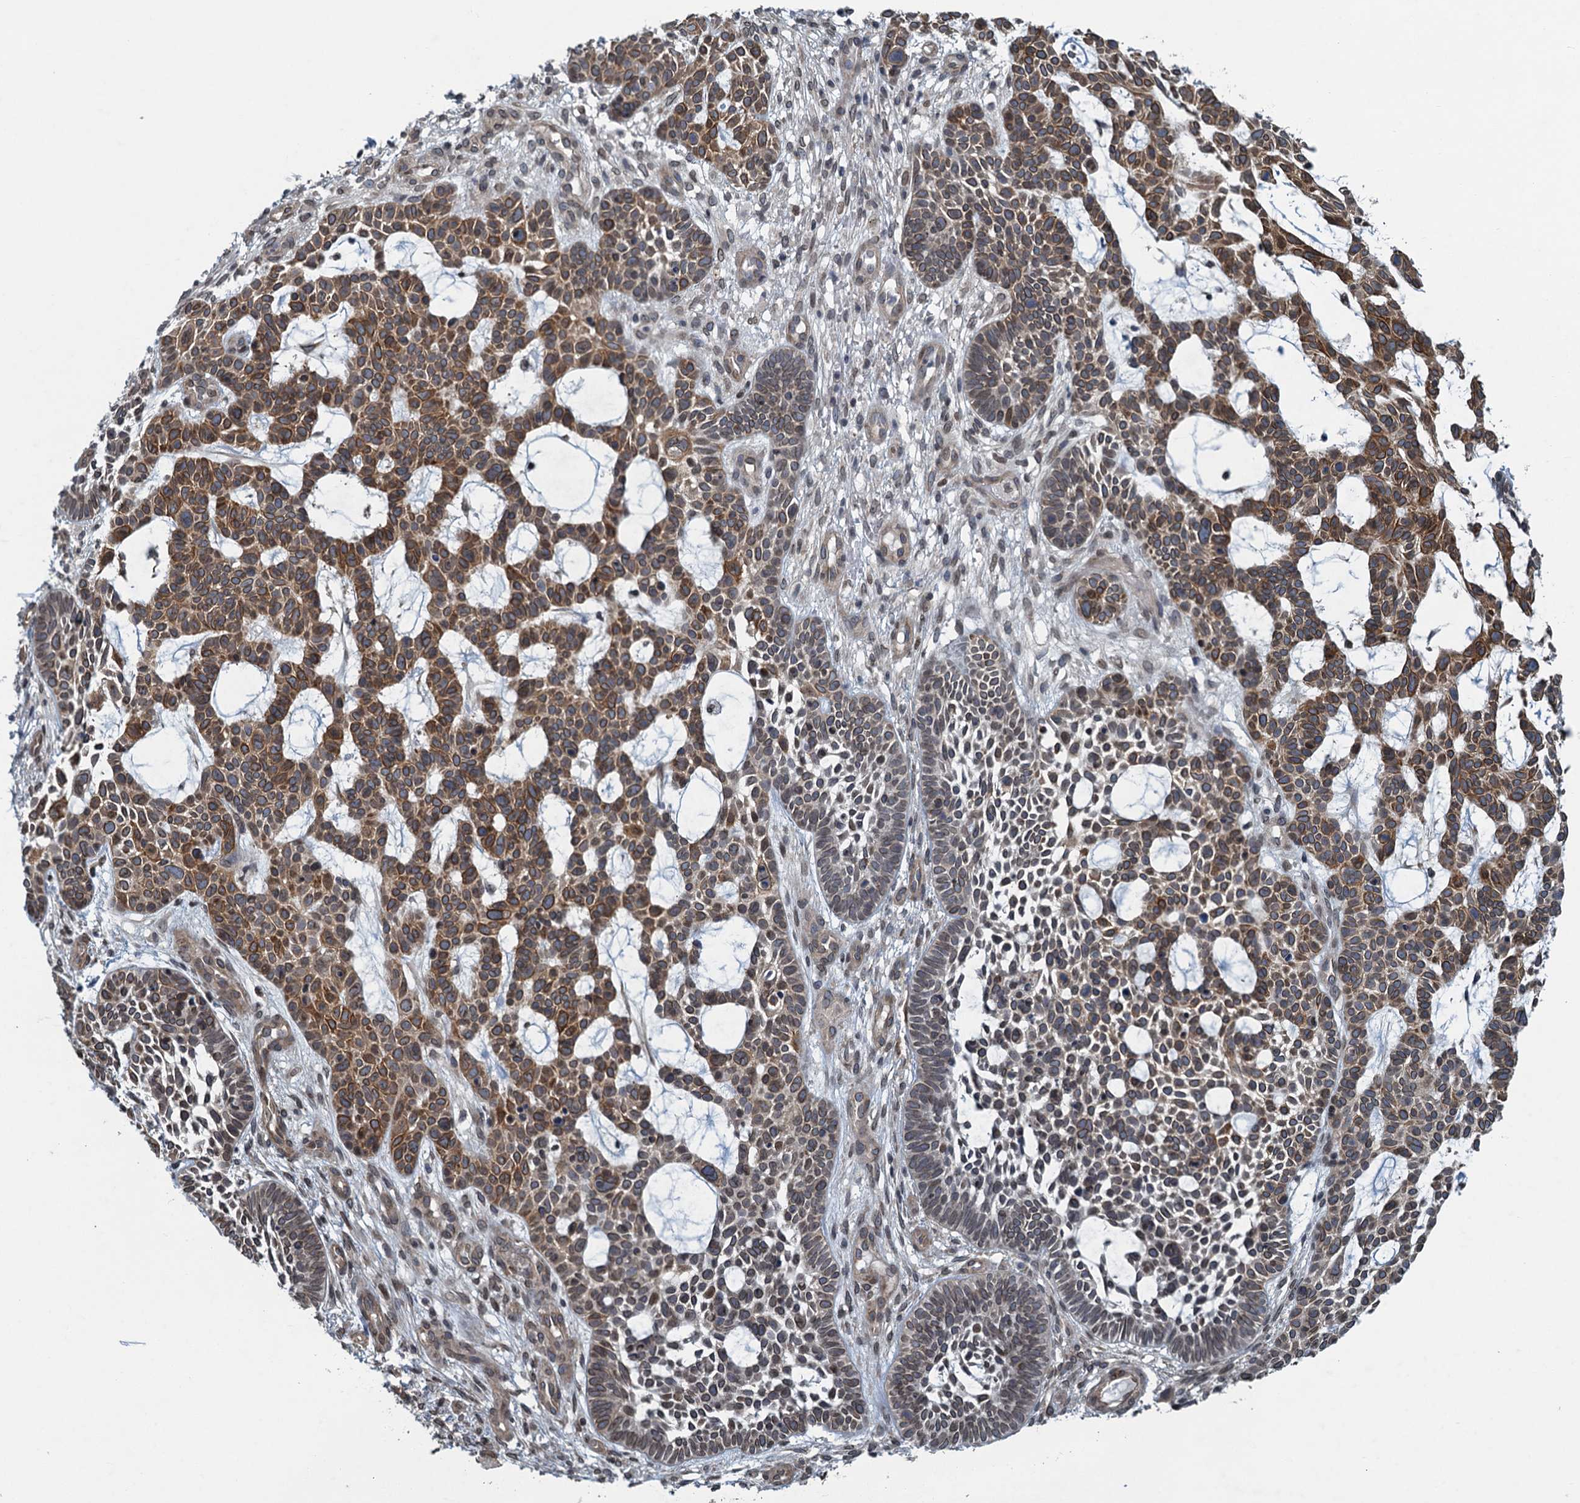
{"staining": {"intensity": "moderate", "quantity": ">75%", "location": "cytoplasmic/membranous,nuclear"}, "tissue": "skin cancer", "cell_type": "Tumor cells", "image_type": "cancer", "snomed": [{"axis": "morphology", "description": "Basal cell carcinoma"}, {"axis": "topography", "description": "Skin"}], "caption": "Tumor cells exhibit medium levels of moderate cytoplasmic/membranous and nuclear positivity in approximately >75% of cells in skin cancer.", "gene": "CCDC34", "patient": {"sex": "male", "age": 89}}